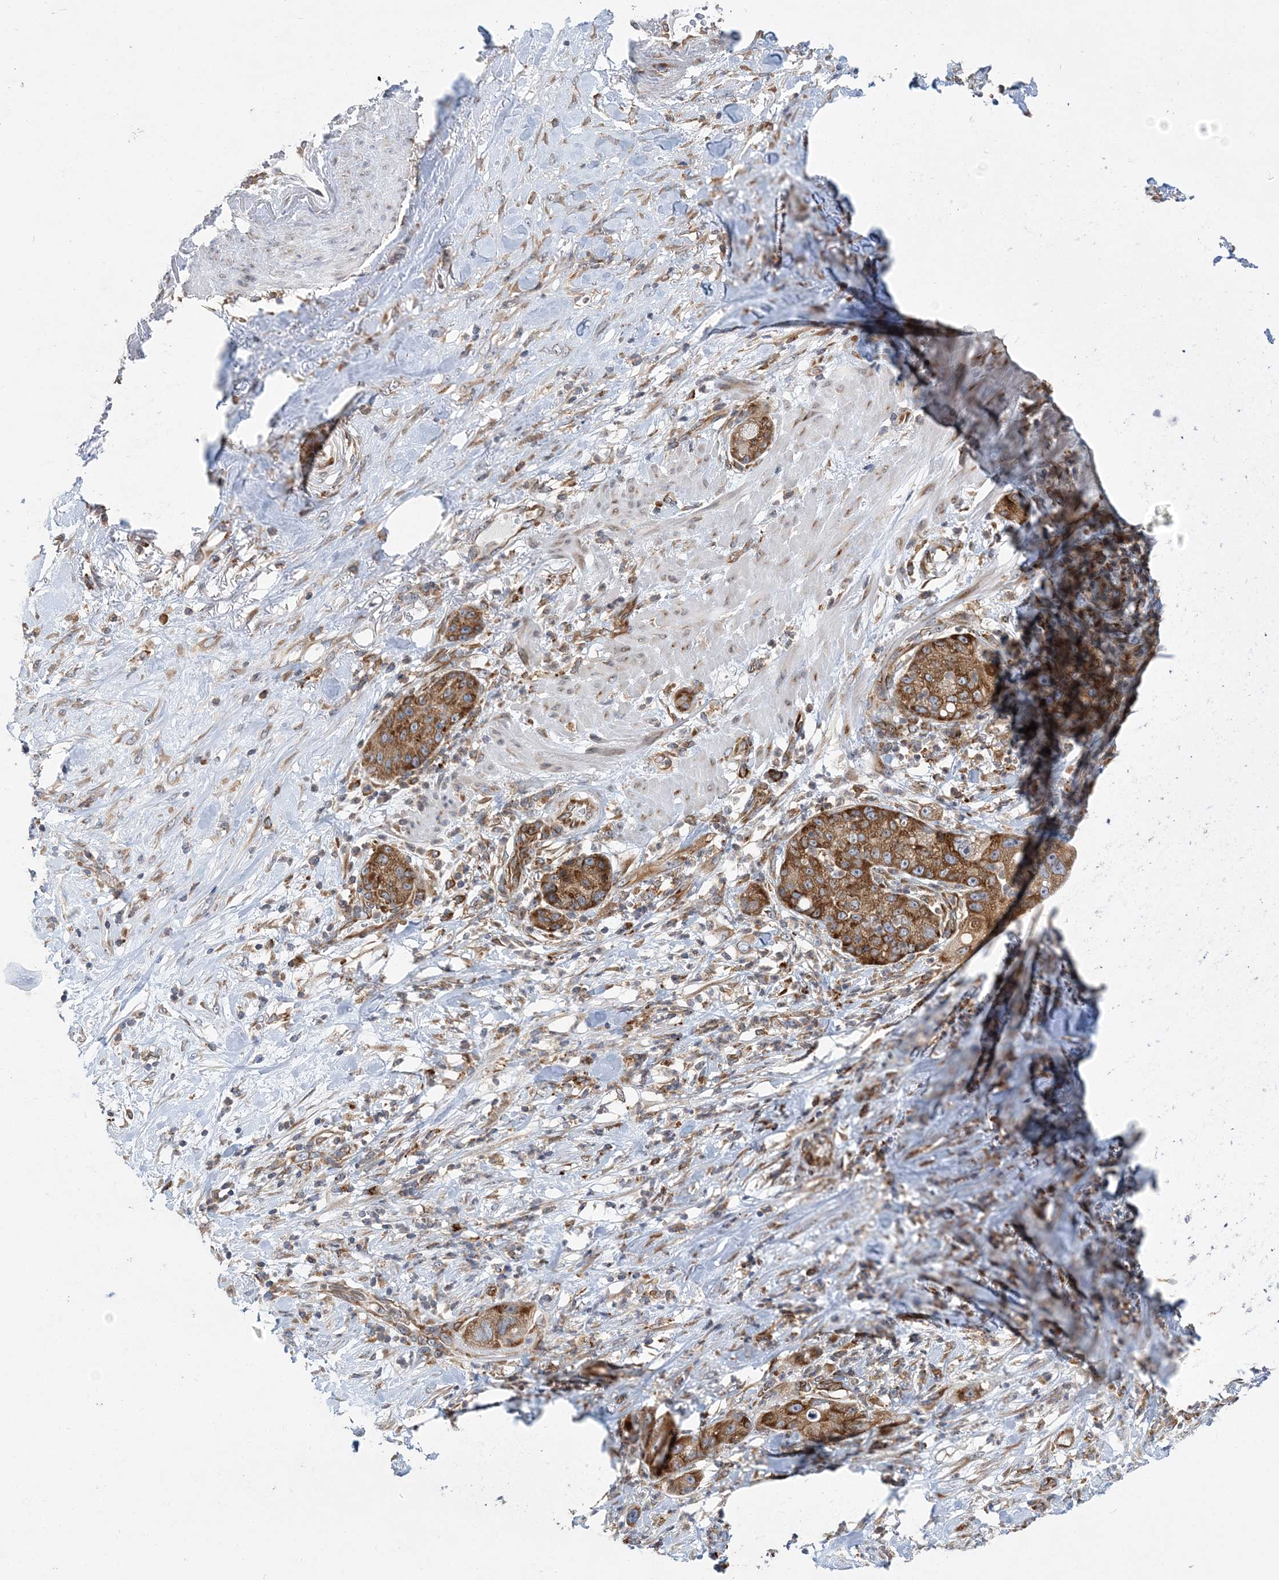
{"staining": {"intensity": "moderate", "quantity": ">75%", "location": "cytoplasmic/membranous"}, "tissue": "pancreatic cancer", "cell_type": "Tumor cells", "image_type": "cancer", "snomed": [{"axis": "morphology", "description": "Adenocarcinoma, NOS"}, {"axis": "topography", "description": "Pancreas"}], "caption": "Immunohistochemical staining of human pancreatic adenocarcinoma displays medium levels of moderate cytoplasmic/membranous staining in about >75% of tumor cells.", "gene": "LARP4B", "patient": {"sex": "female", "age": 78}}